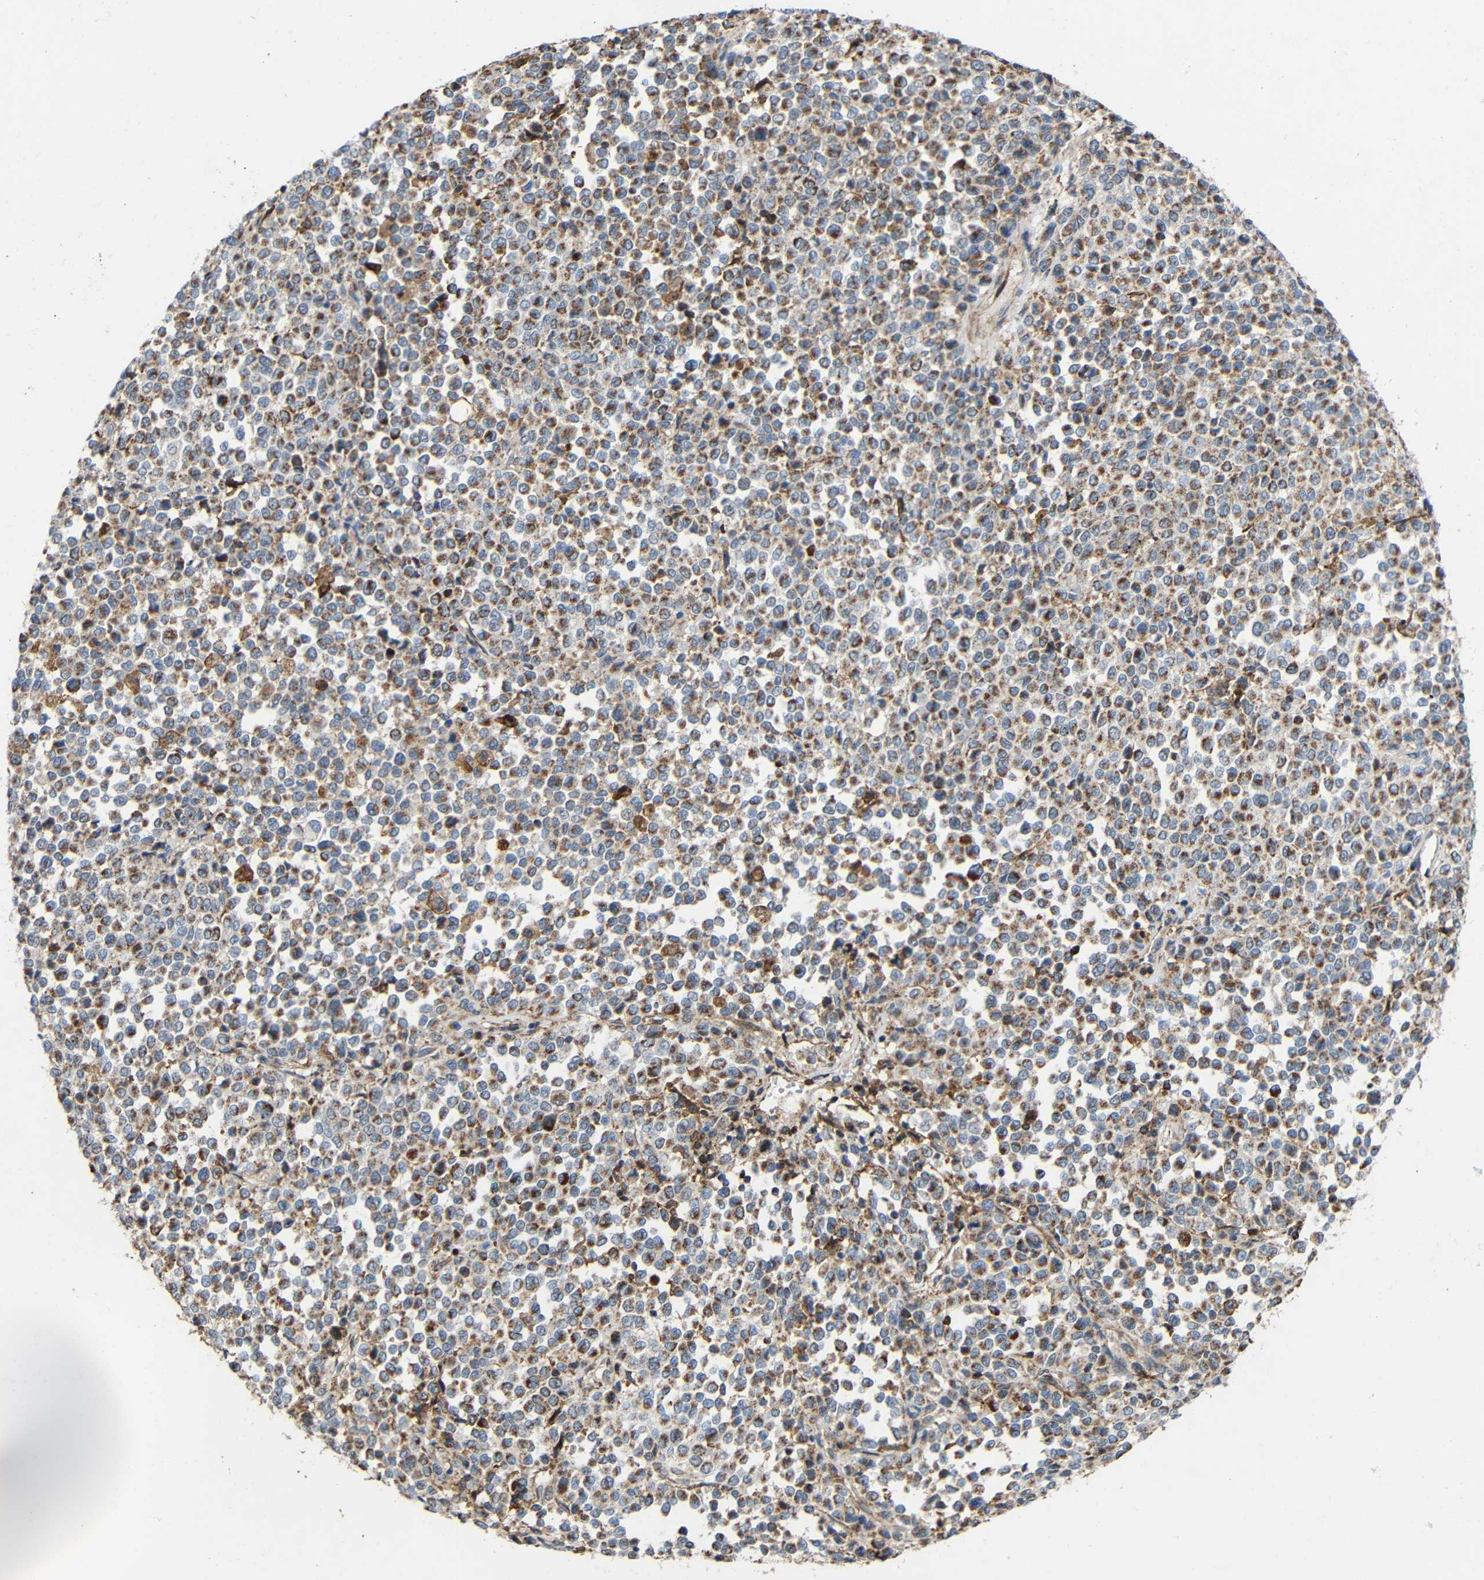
{"staining": {"intensity": "moderate", "quantity": ">75%", "location": "cytoplasmic/membranous"}, "tissue": "melanoma", "cell_type": "Tumor cells", "image_type": "cancer", "snomed": [{"axis": "morphology", "description": "Malignant melanoma, Metastatic site"}, {"axis": "topography", "description": "Pancreas"}], "caption": "Melanoma stained with IHC exhibits moderate cytoplasmic/membranous expression in about >75% of tumor cells.", "gene": "C1GALT1", "patient": {"sex": "female", "age": 30}}